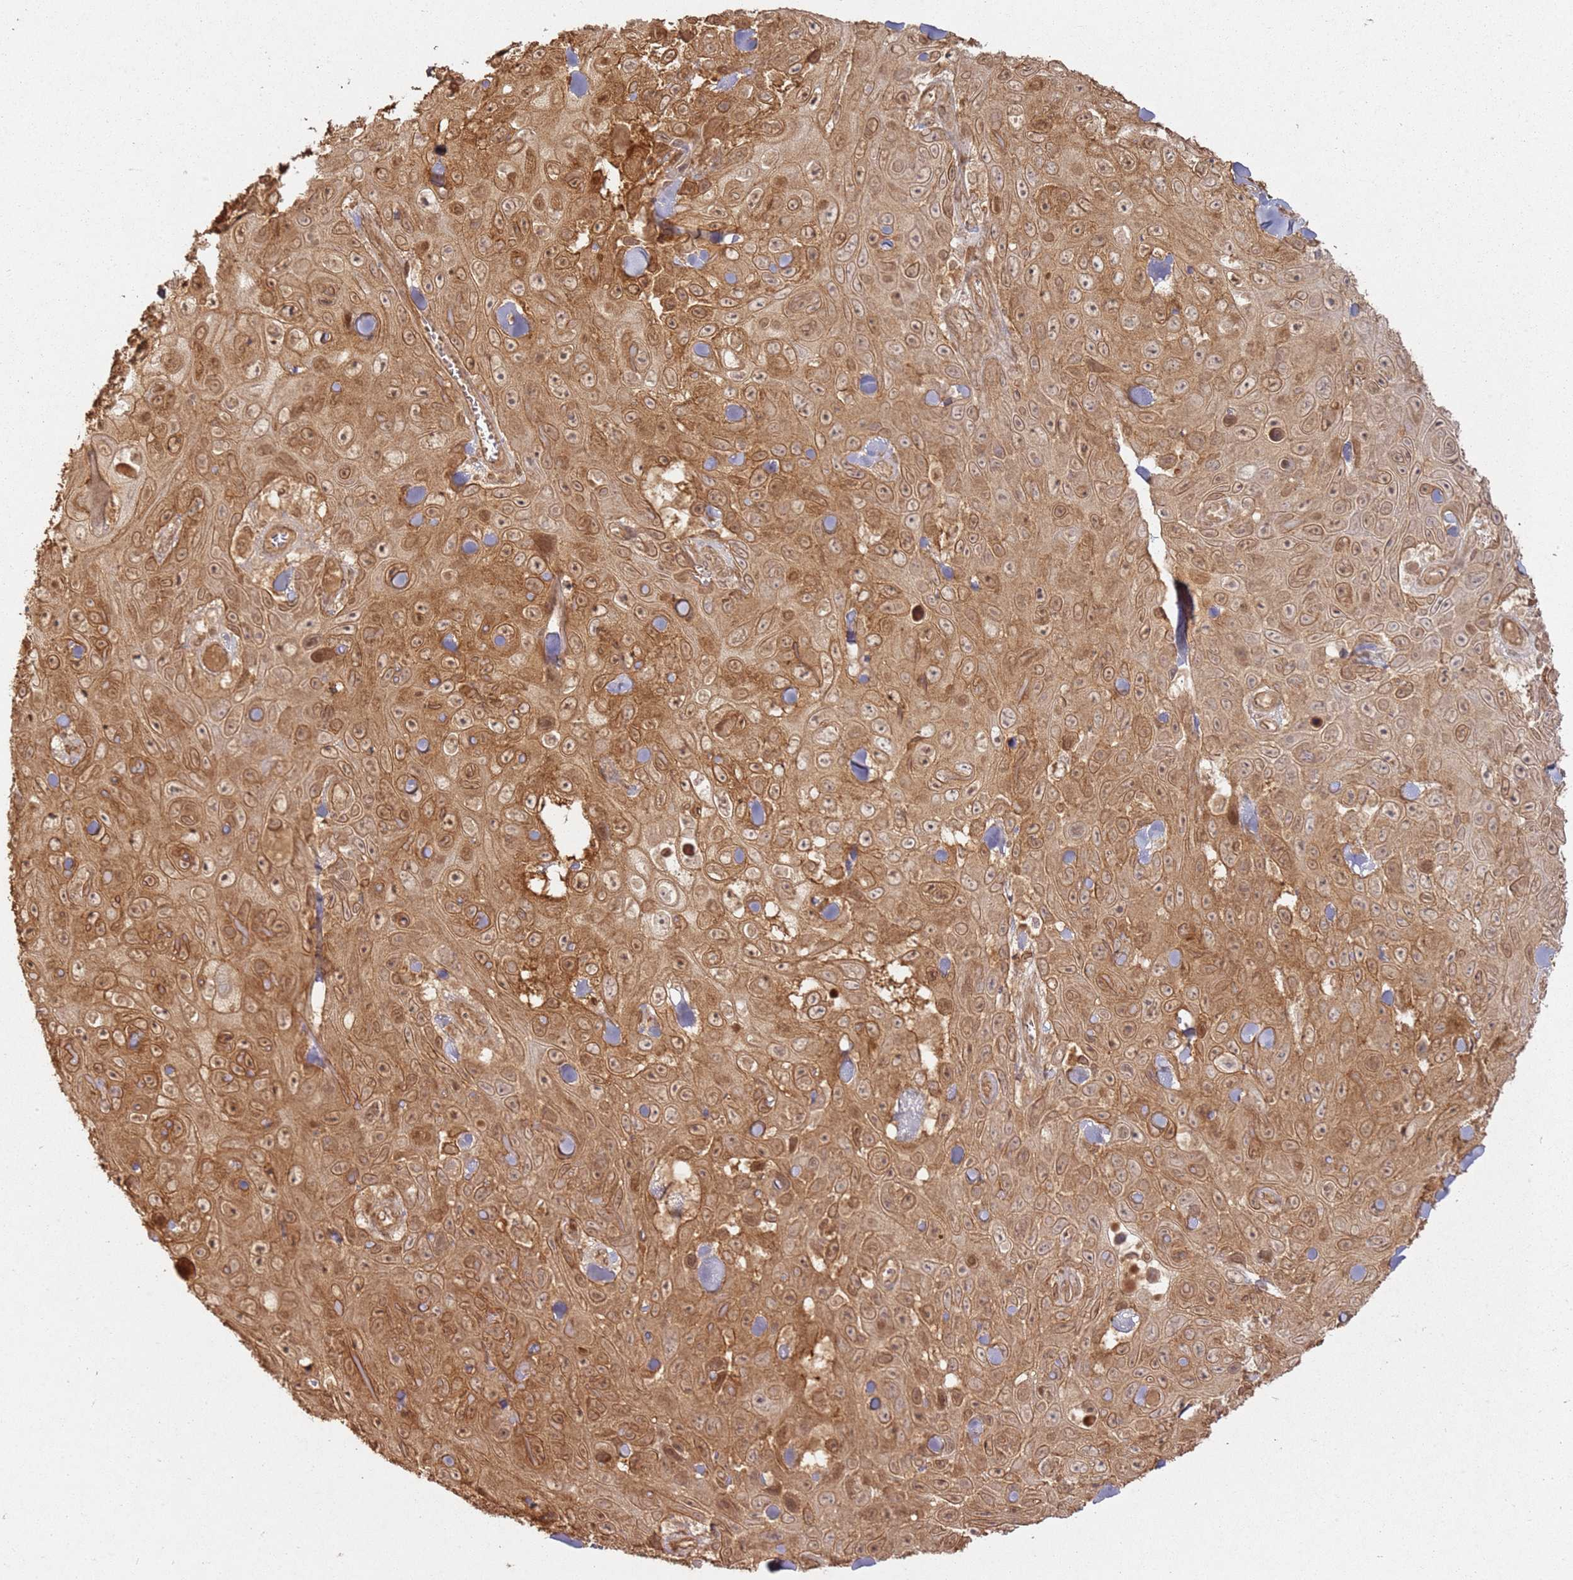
{"staining": {"intensity": "moderate", "quantity": ">75%", "location": "cytoplasmic/membranous"}, "tissue": "skin cancer", "cell_type": "Tumor cells", "image_type": "cancer", "snomed": [{"axis": "morphology", "description": "Squamous cell carcinoma, NOS"}, {"axis": "topography", "description": "Skin"}], "caption": "A micrograph of human skin cancer (squamous cell carcinoma) stained for a protein displays moderate cytoplasmic/membranous brown staining in tumor cells. The protein of interest is shown in brown color, while the nuclei are stained blue.", "gene": "ZNF776", "patient": {"sex": "male", "age": 82}}